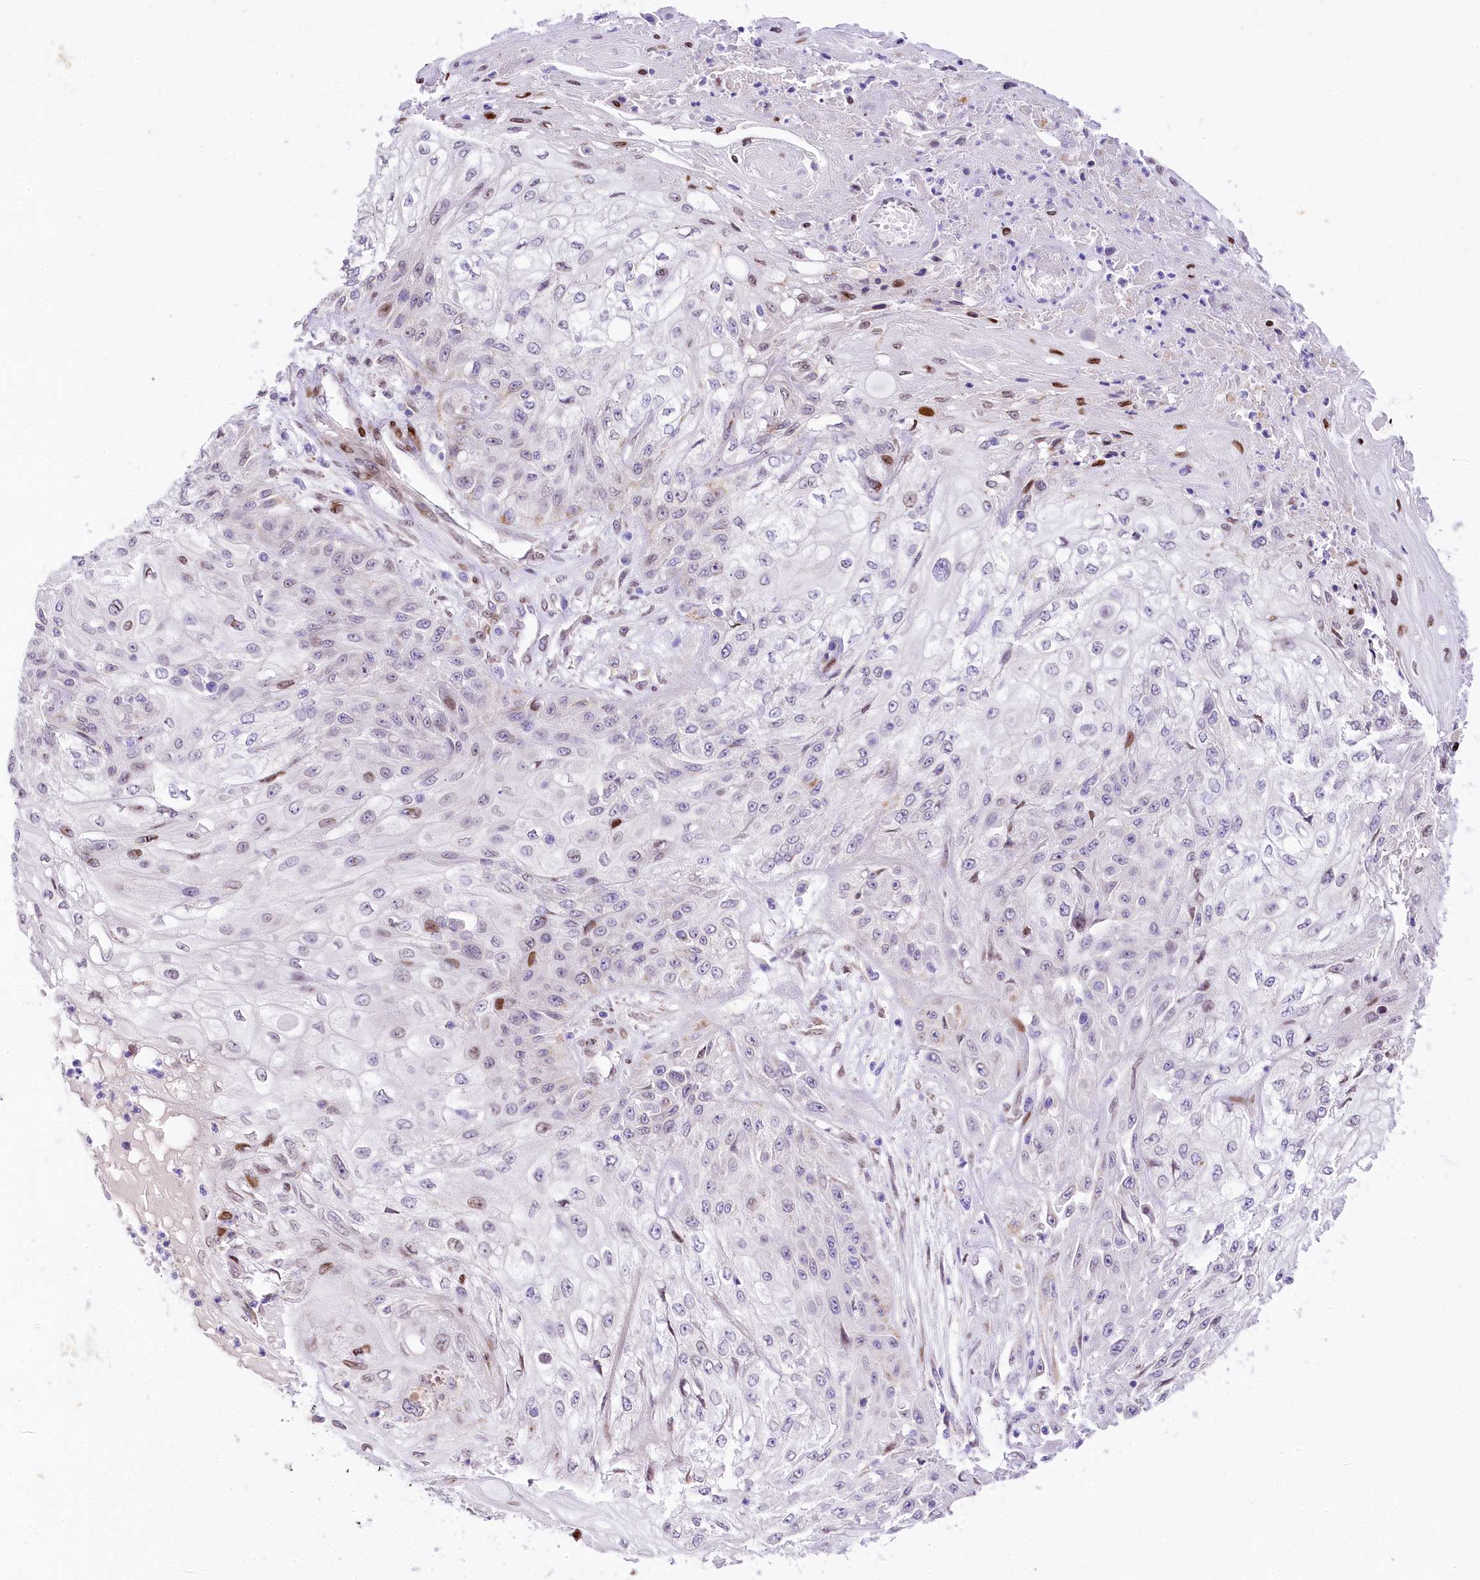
{"staining": {"intensity": "moderate", "quantity": "<25%", "location": "nuclear"}, "tissue": "skin cancer", "cell_type": "Tumor cells", "image_type": "cancer", "snomed": [{"axis": "morphology", "description": "Squamous cell carcinoma, NOS"}, {"axis": "morphology", "description": "Squamous cell carcinoma, metastatic, NOS"}, {"axis": "topography", "description": "Skin"}, {"axis": "topography", "description": "Lymph node"}], "caption": "Moderate nuclear protein positivity is present in about <25% of tumor cells in skin metastatic squamous cell carcinoma.", "gene": "PPIP5K2", "patient": {"sex": "male", "age": 75}}